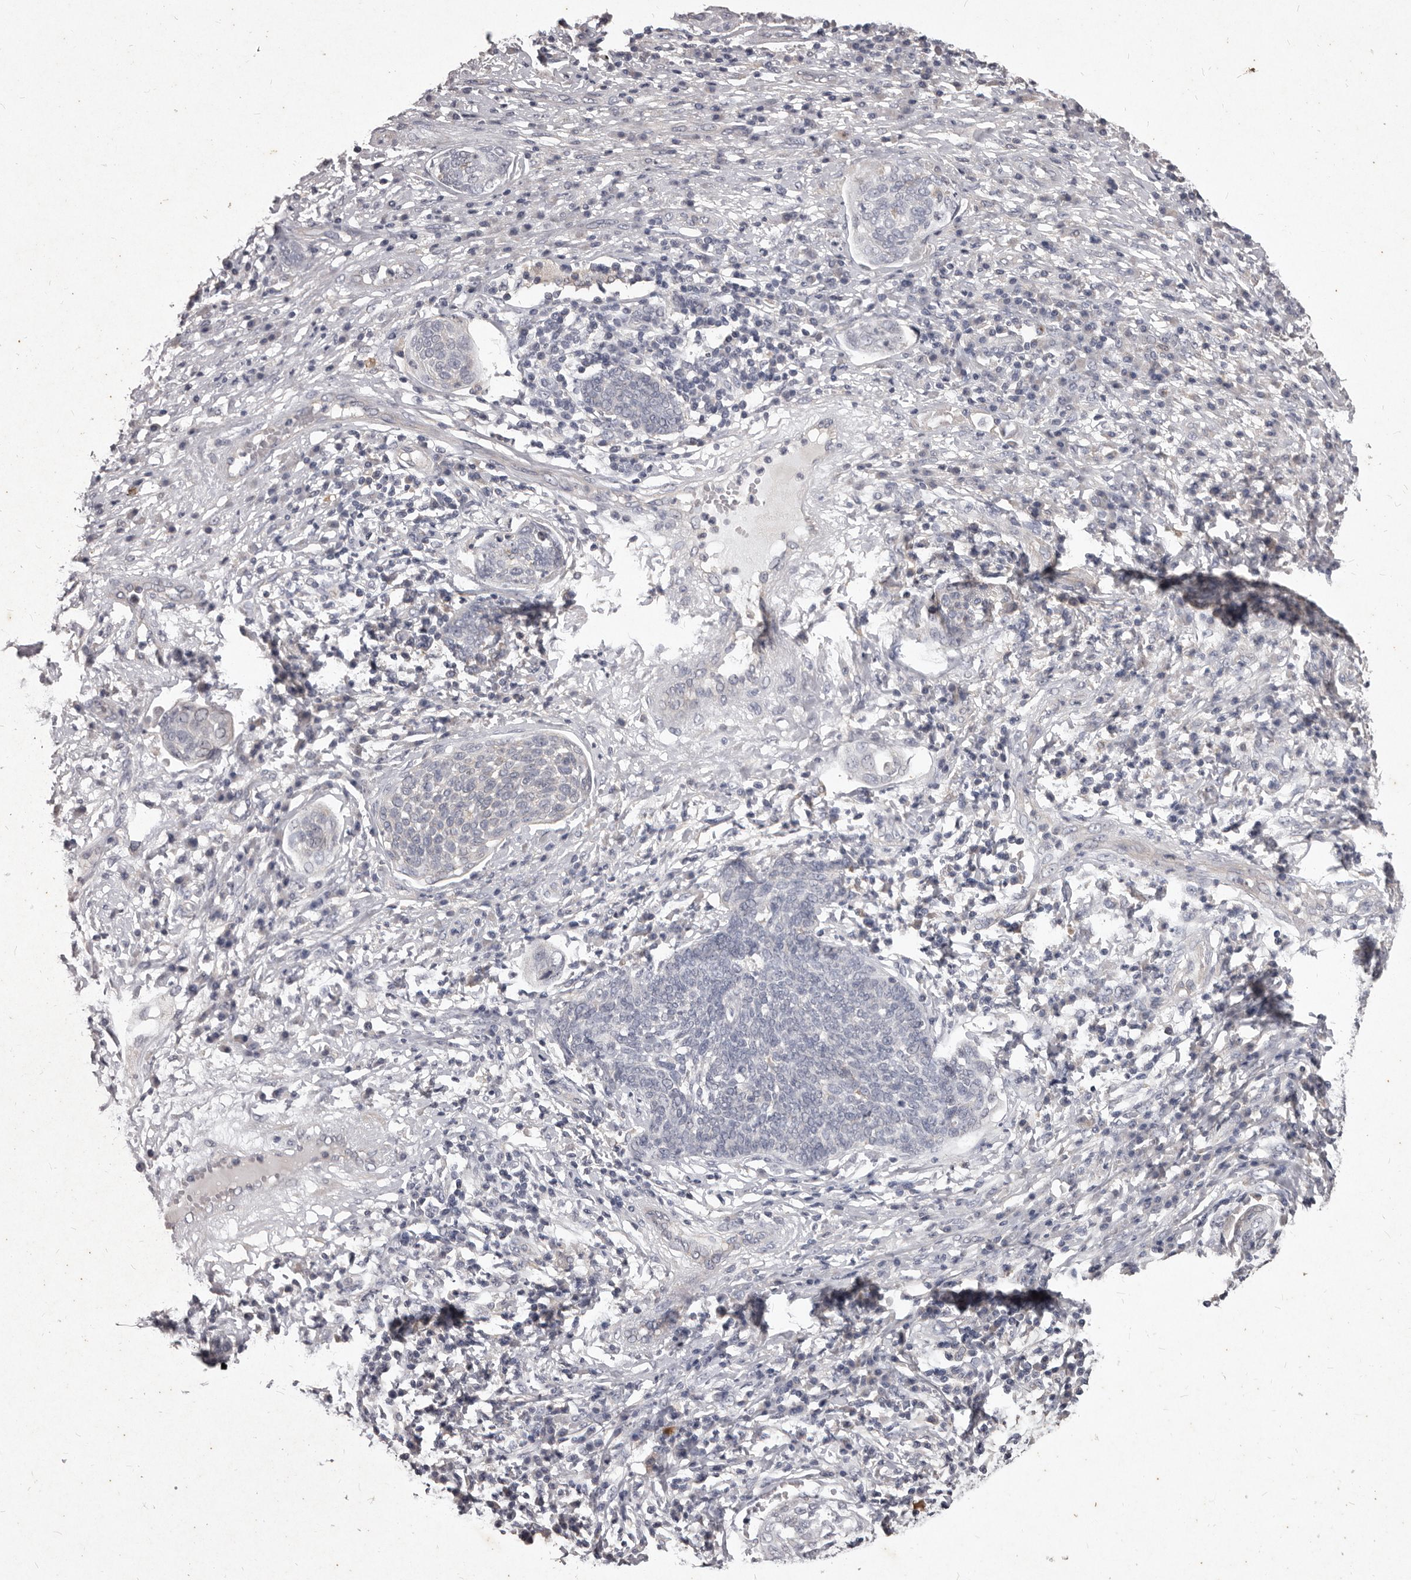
{"staining": {"intensity": "negative", "quantity": "none", "location": "none"}, "tissue": "cervical cancer", "cell_type": "Tumor cells", "image_type": "cancer", "snomed": [{"axis": "morphology", "description": "Squamous cell carcinoma, NOS"}, {"axis": "topography", "description": "Cervix"}], "caption": "Cervical squamous cell carcinoma was stained to show a protein in brown. There is no significant positivity in tumor cells. The staining was performed using DAB to visualize the protein expression in brown, while the nuclei were stained in blue with hematoxylin (Magnification: 20x).", "gene": "GPRC5C", "patient": {"sex": "female", "age": 34}}